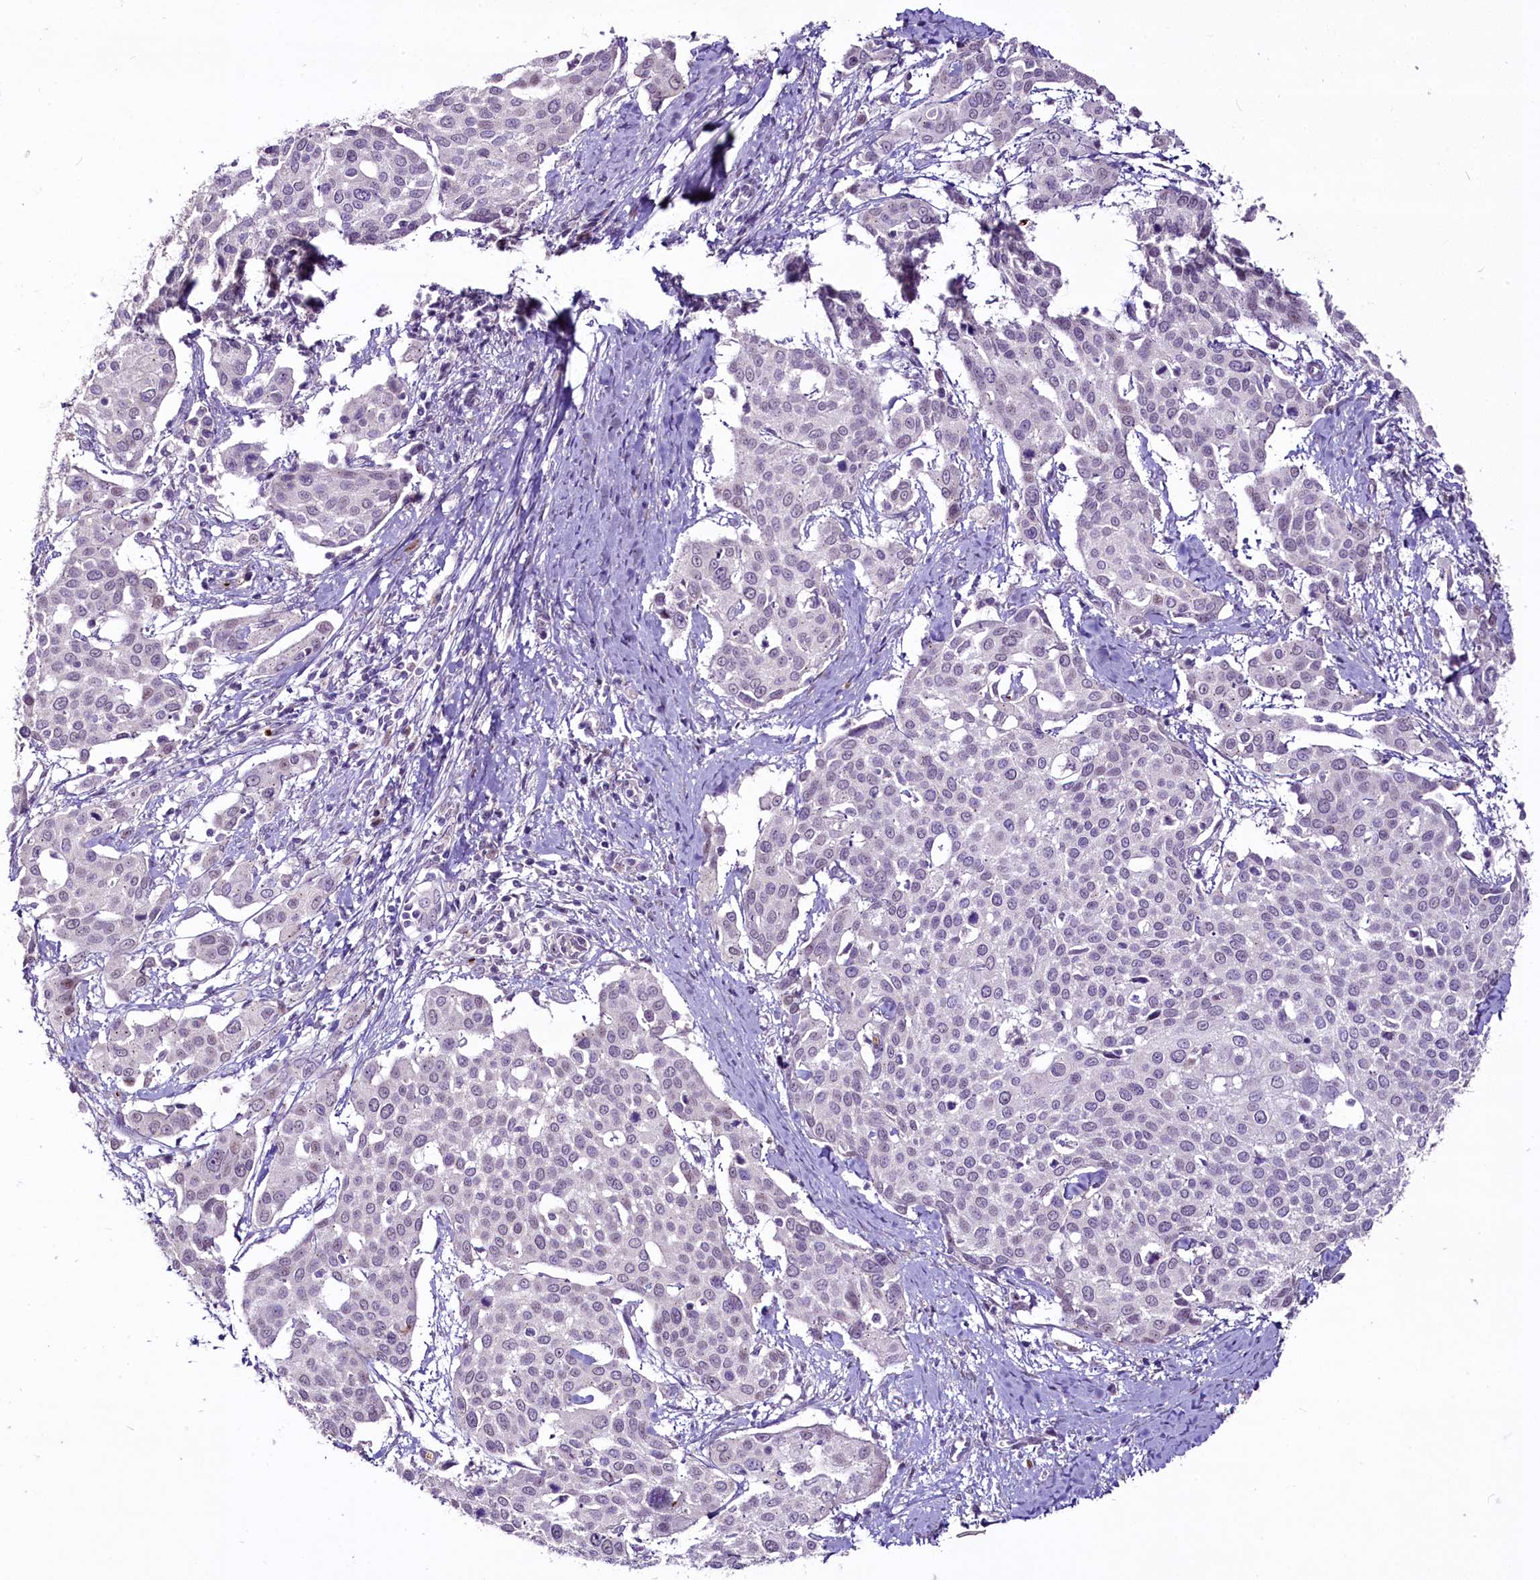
{"staining": {"intensity": "weak", "quantity": "<25%", "location": "nuclear"}, "tissue": "cervical cancer", "cell_type": "Tumor cells", "image_type": "cancer", "snomed": [{"axis": "morphology", "description": "Squamous cell carcinoma, NOS"}, {"axis": "topography", "description": "Cervix"}], "caption": "Immunohistochemistry (IHC) micrograph of neoplastic tissue: human cervical cancer stained with DAB displays no significant protein expression in tumor cells. The staining was performed using DAB (3,3'-diaminobenzidine) to visualize the protein expression in brown, while the nuclei were stained in blue with hematoxylin (Magnification: 20x).", "gene": "SUSD3", "patient": {"sex": "female", "age": 44}}